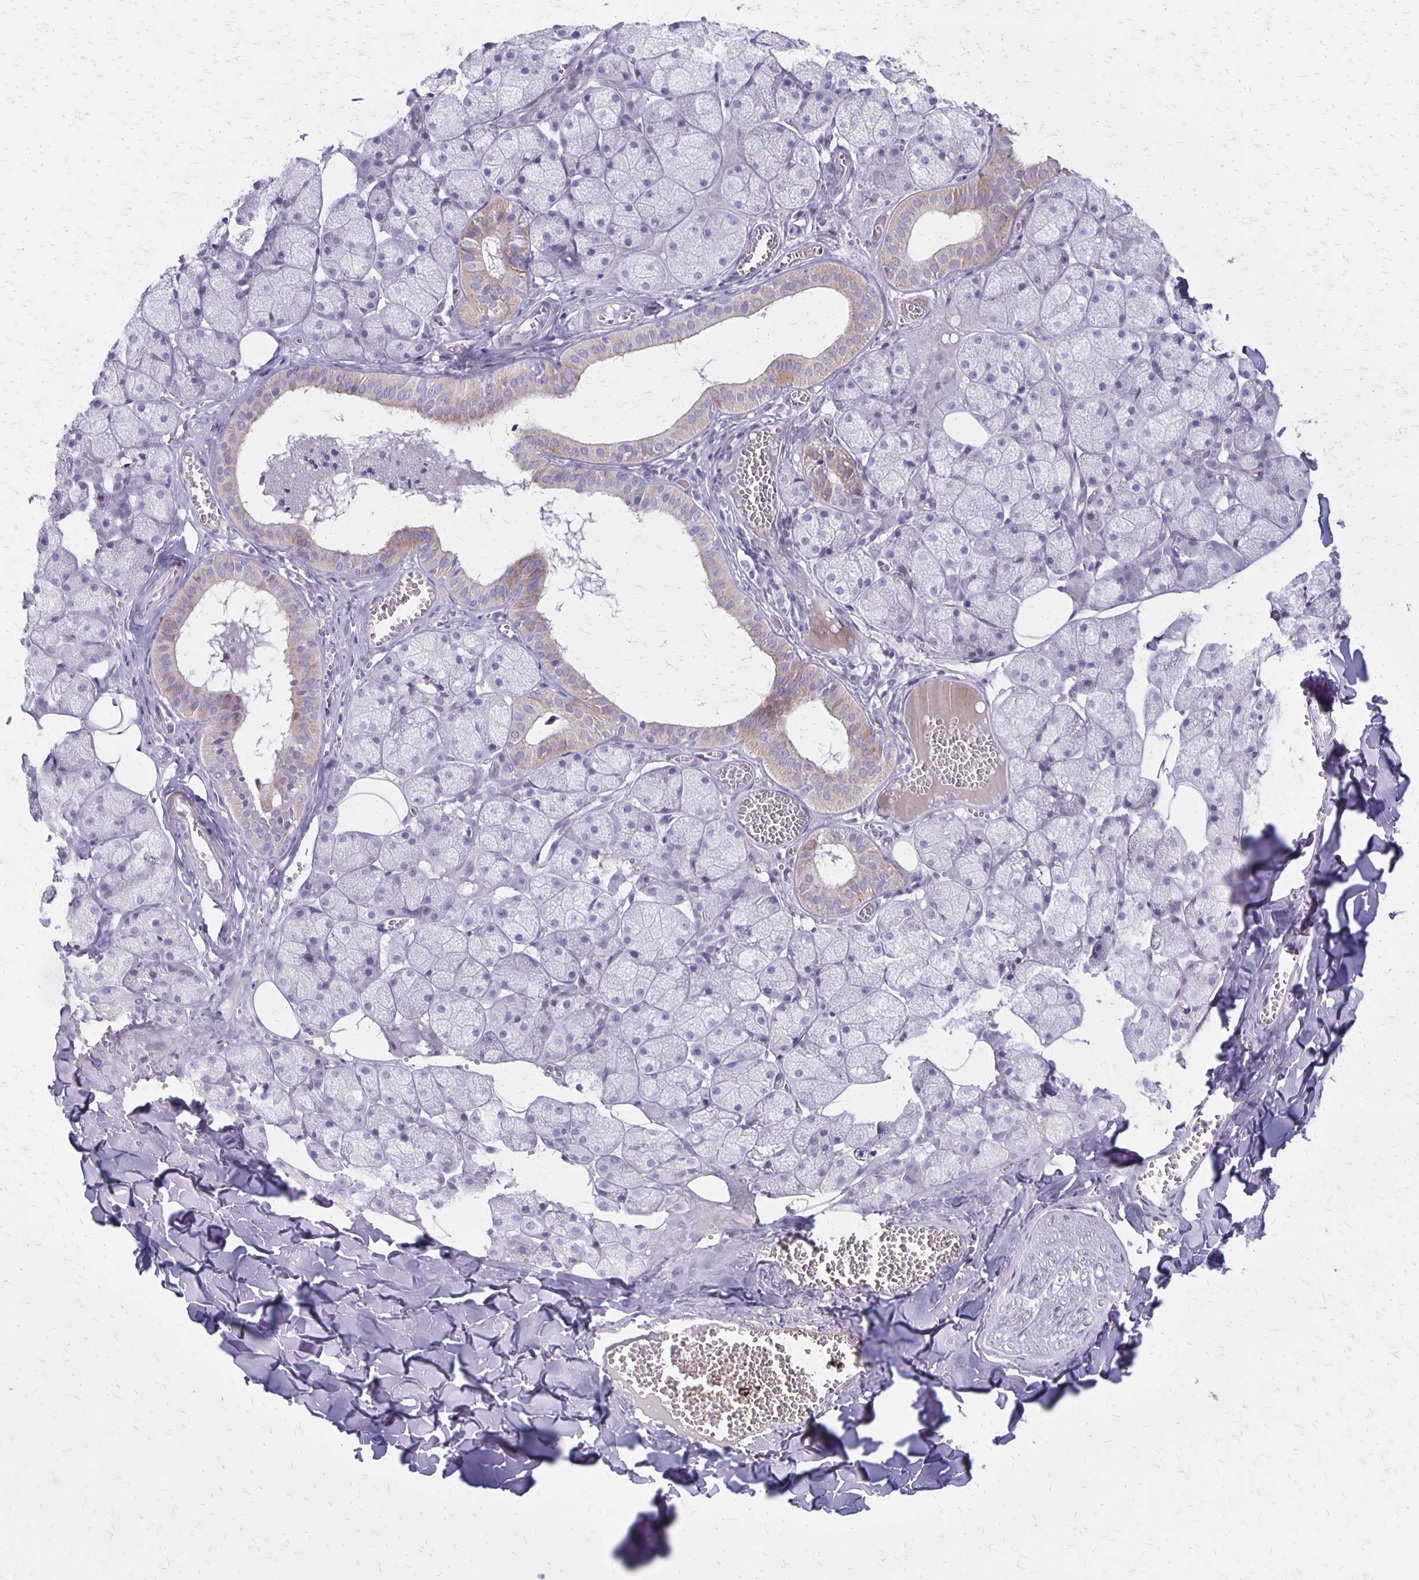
{"staining": {"intensity": "weak", "quantity": "<25%", "location": "cytoplasmic/membranous"}, "tissue": "salivary gland", "cell_type": "Glandular cells", "image_type": "normal", "snomed": [{"axis": "morphology", "description": "Normal tissue, NOS"}, {"axis": "topography", "description": "Salivary gland"}, {"axis": "topography", "description": "Peripheral nerve tissue"}], "caption": "Protein analysis of normal salivary gland demonstrates no significant staining in glandular cells.", "gene": "HOMER1", "patient": {"sex": "male", "age": 38}}